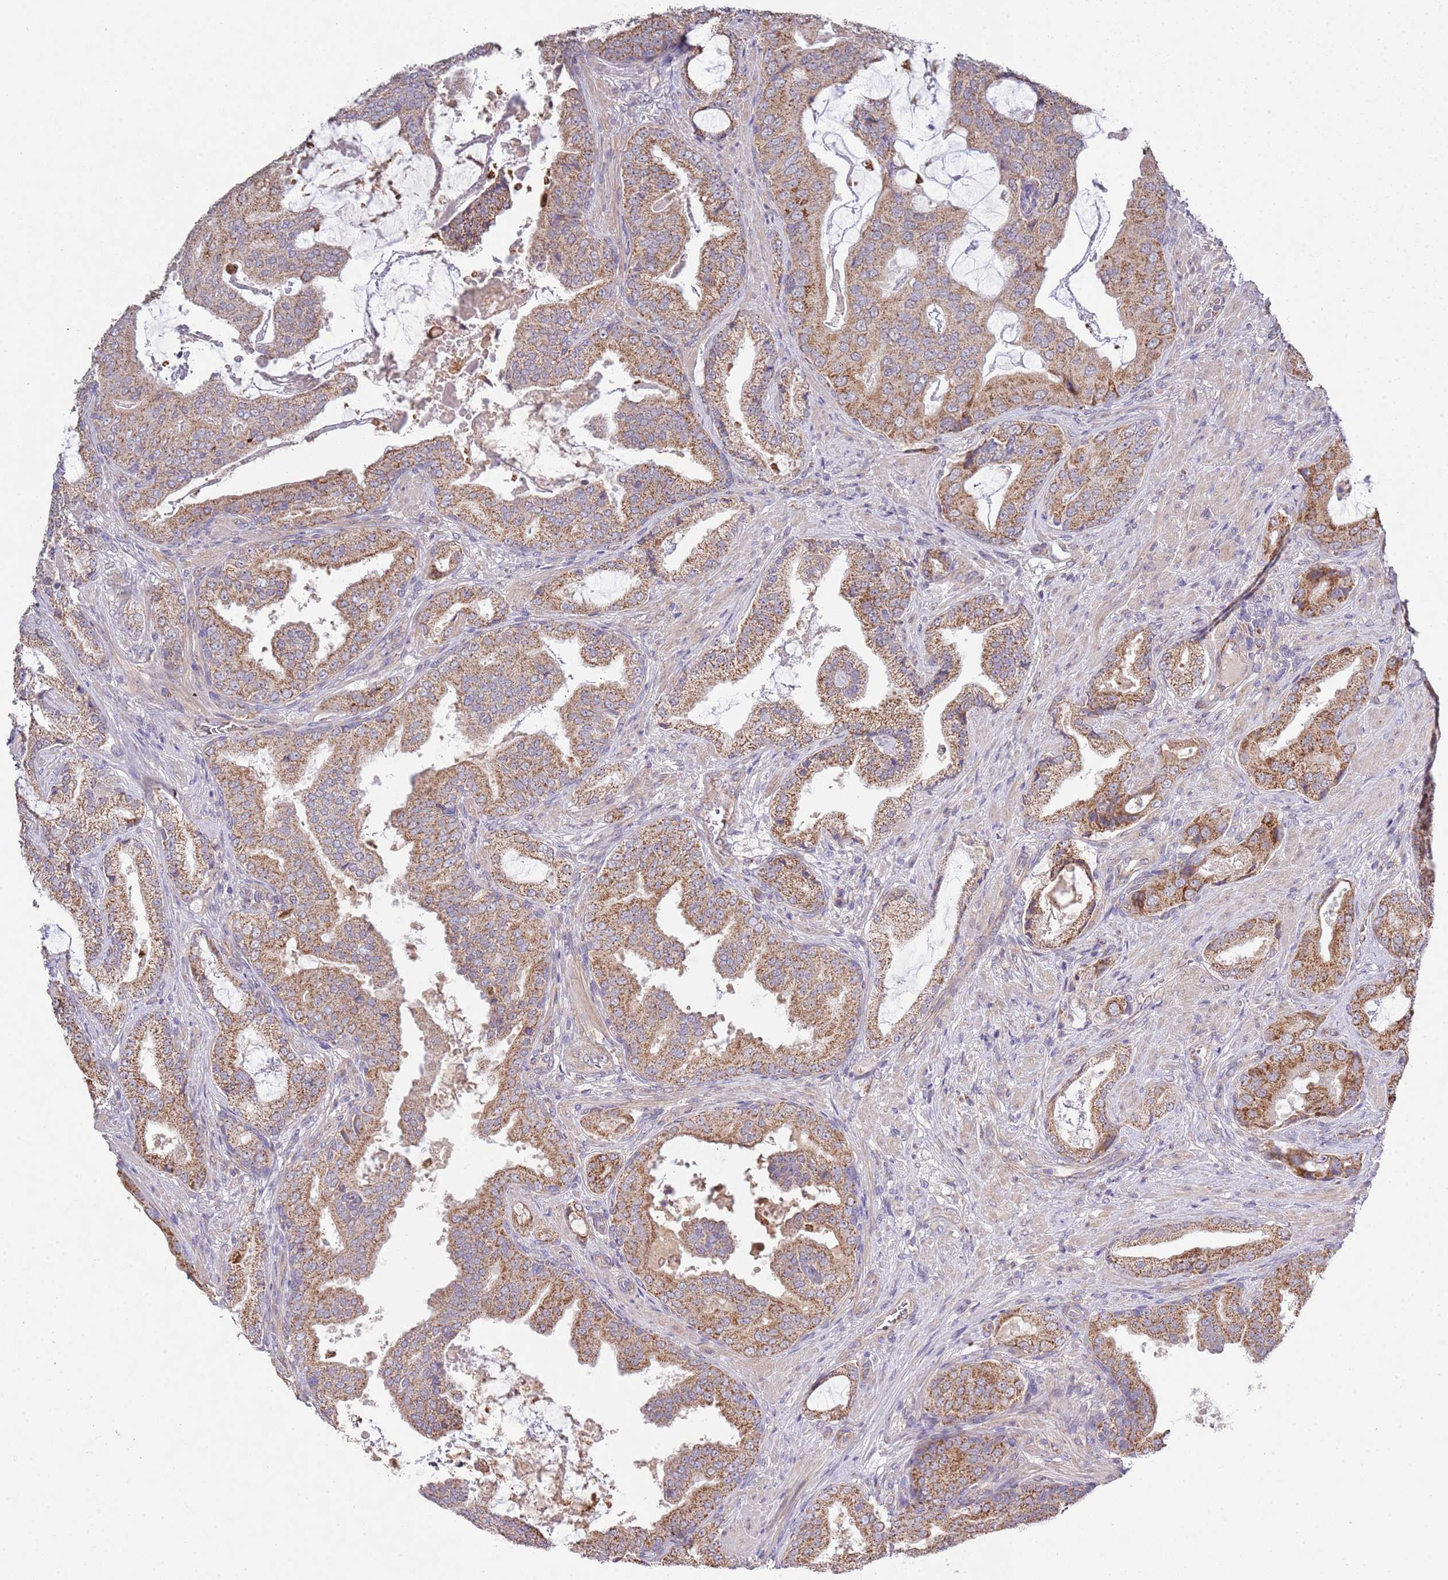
{"staining": {"intensity": "moderate", "quantity": ">75%", "location": "cytoplasmic/membranous"}, "tissue": "prostate cancer", "cell_type": "Tumor cells", "image_type": "cancer", "snomed": [{"axis": "morphology", "description": "Adenocarcinoma, High grade"}, {"axis": "topography", "description": "Prostate"}], "caption": "Human prostate cancer (adenocarcinoma (high-grade)) stained with a brown dye exhibits moderate cytoplasmic/membranous positive positivity in about >75% of tumor cells.", "gene": "IVD", "patient": {"sex": "male", "age": 68}}